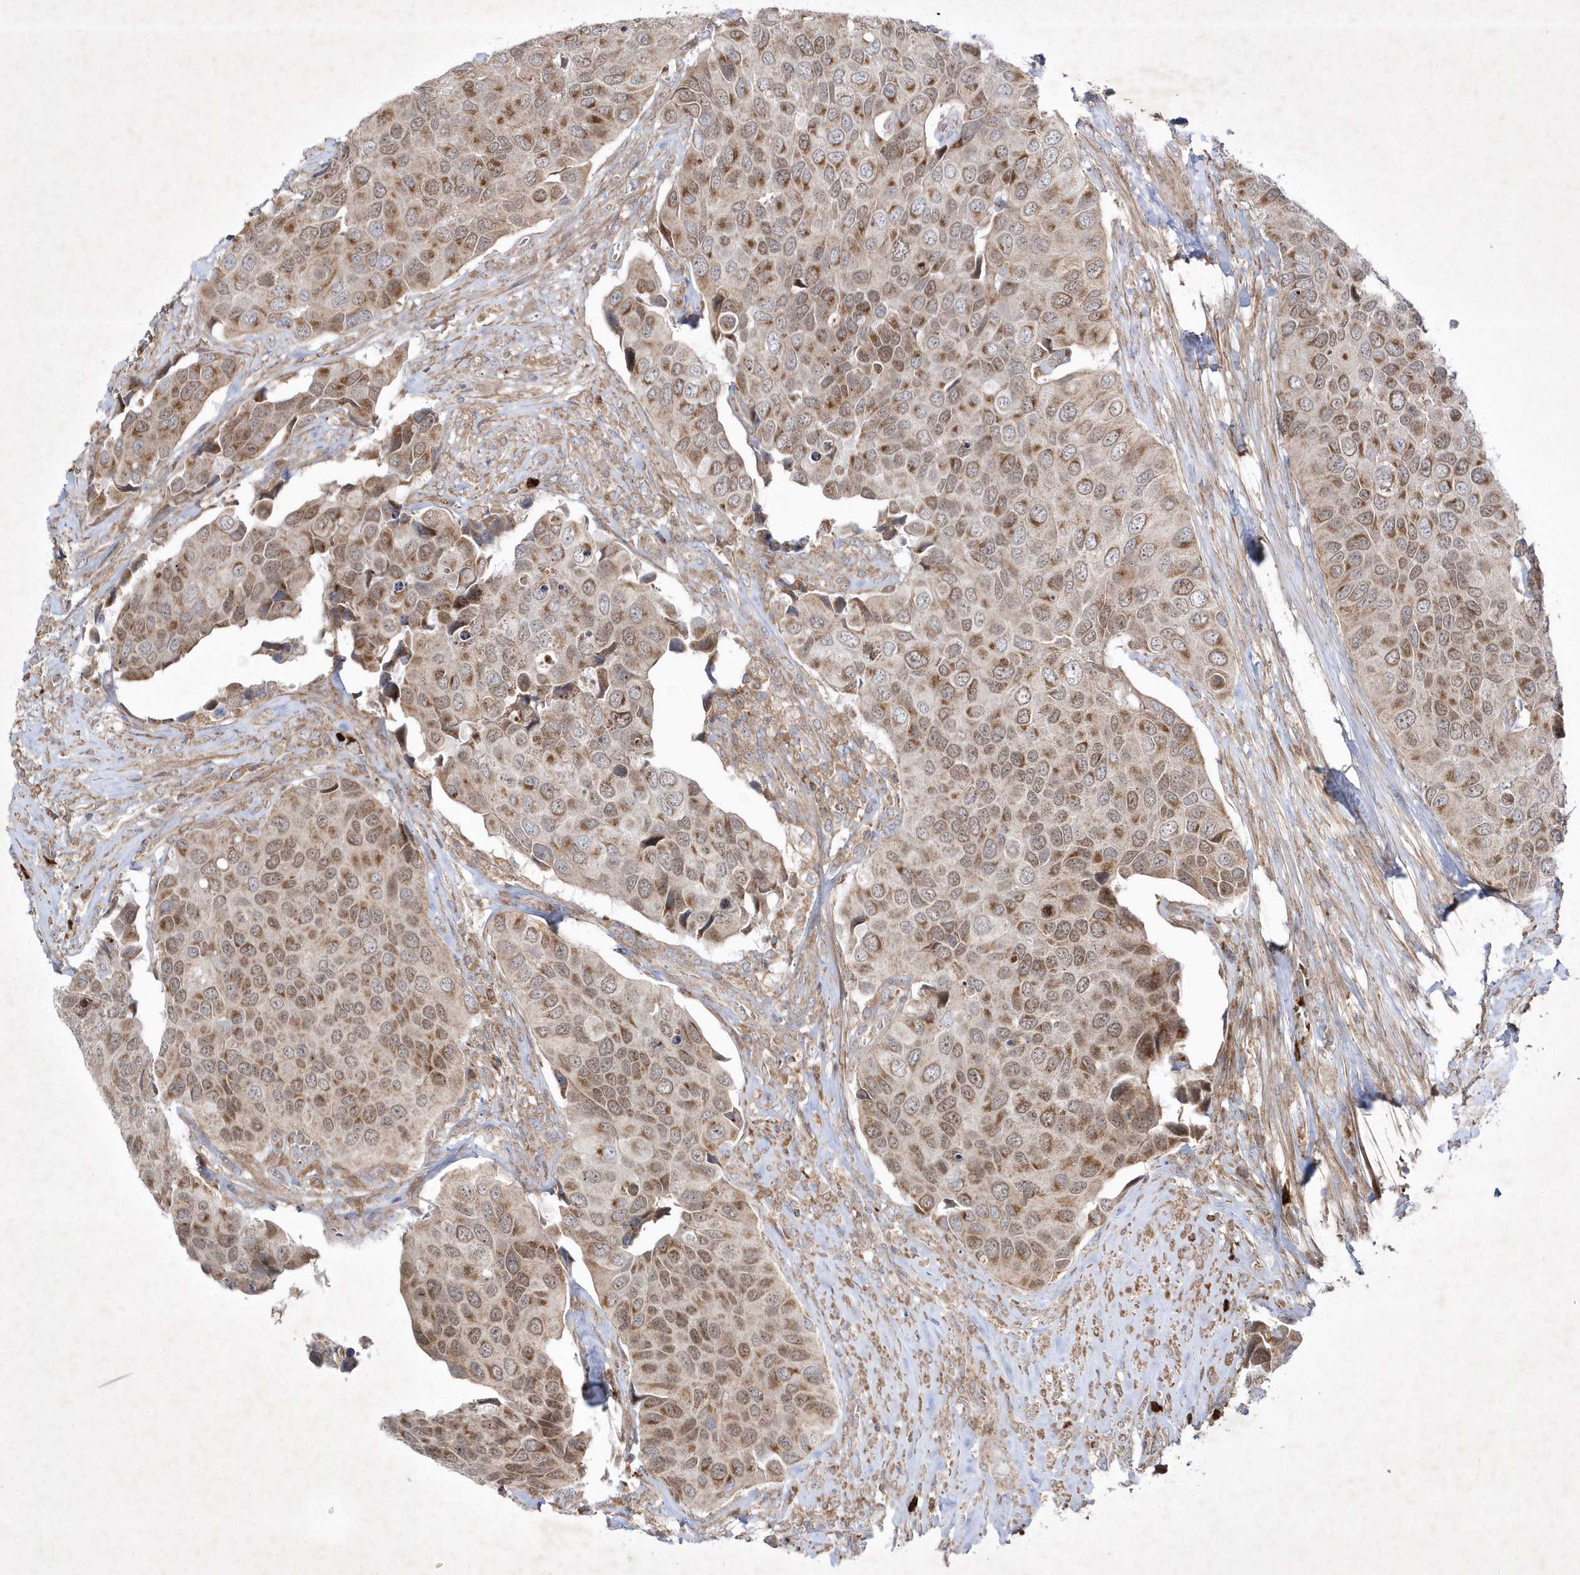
{"staining": {"intensity": "moderate", "quantity": ">75%", "location": "cytoplasmic/membranous,nuclear"}, "tissue": "urothelial cancer", "cell_type": "Tumor cells", "image_type": "cancer", "snomed": [{"axis": "morphology", "description": "Urothelial carcinoma, High grade"}, {"axis": "topography", "description": "Urinary bladder"}], "caption": "Urothelial cancer stained with a protein marker shows moderate staining in tumor cells.", "gene": "OPA1", "patient": {"sex": "male", "age": 74}}